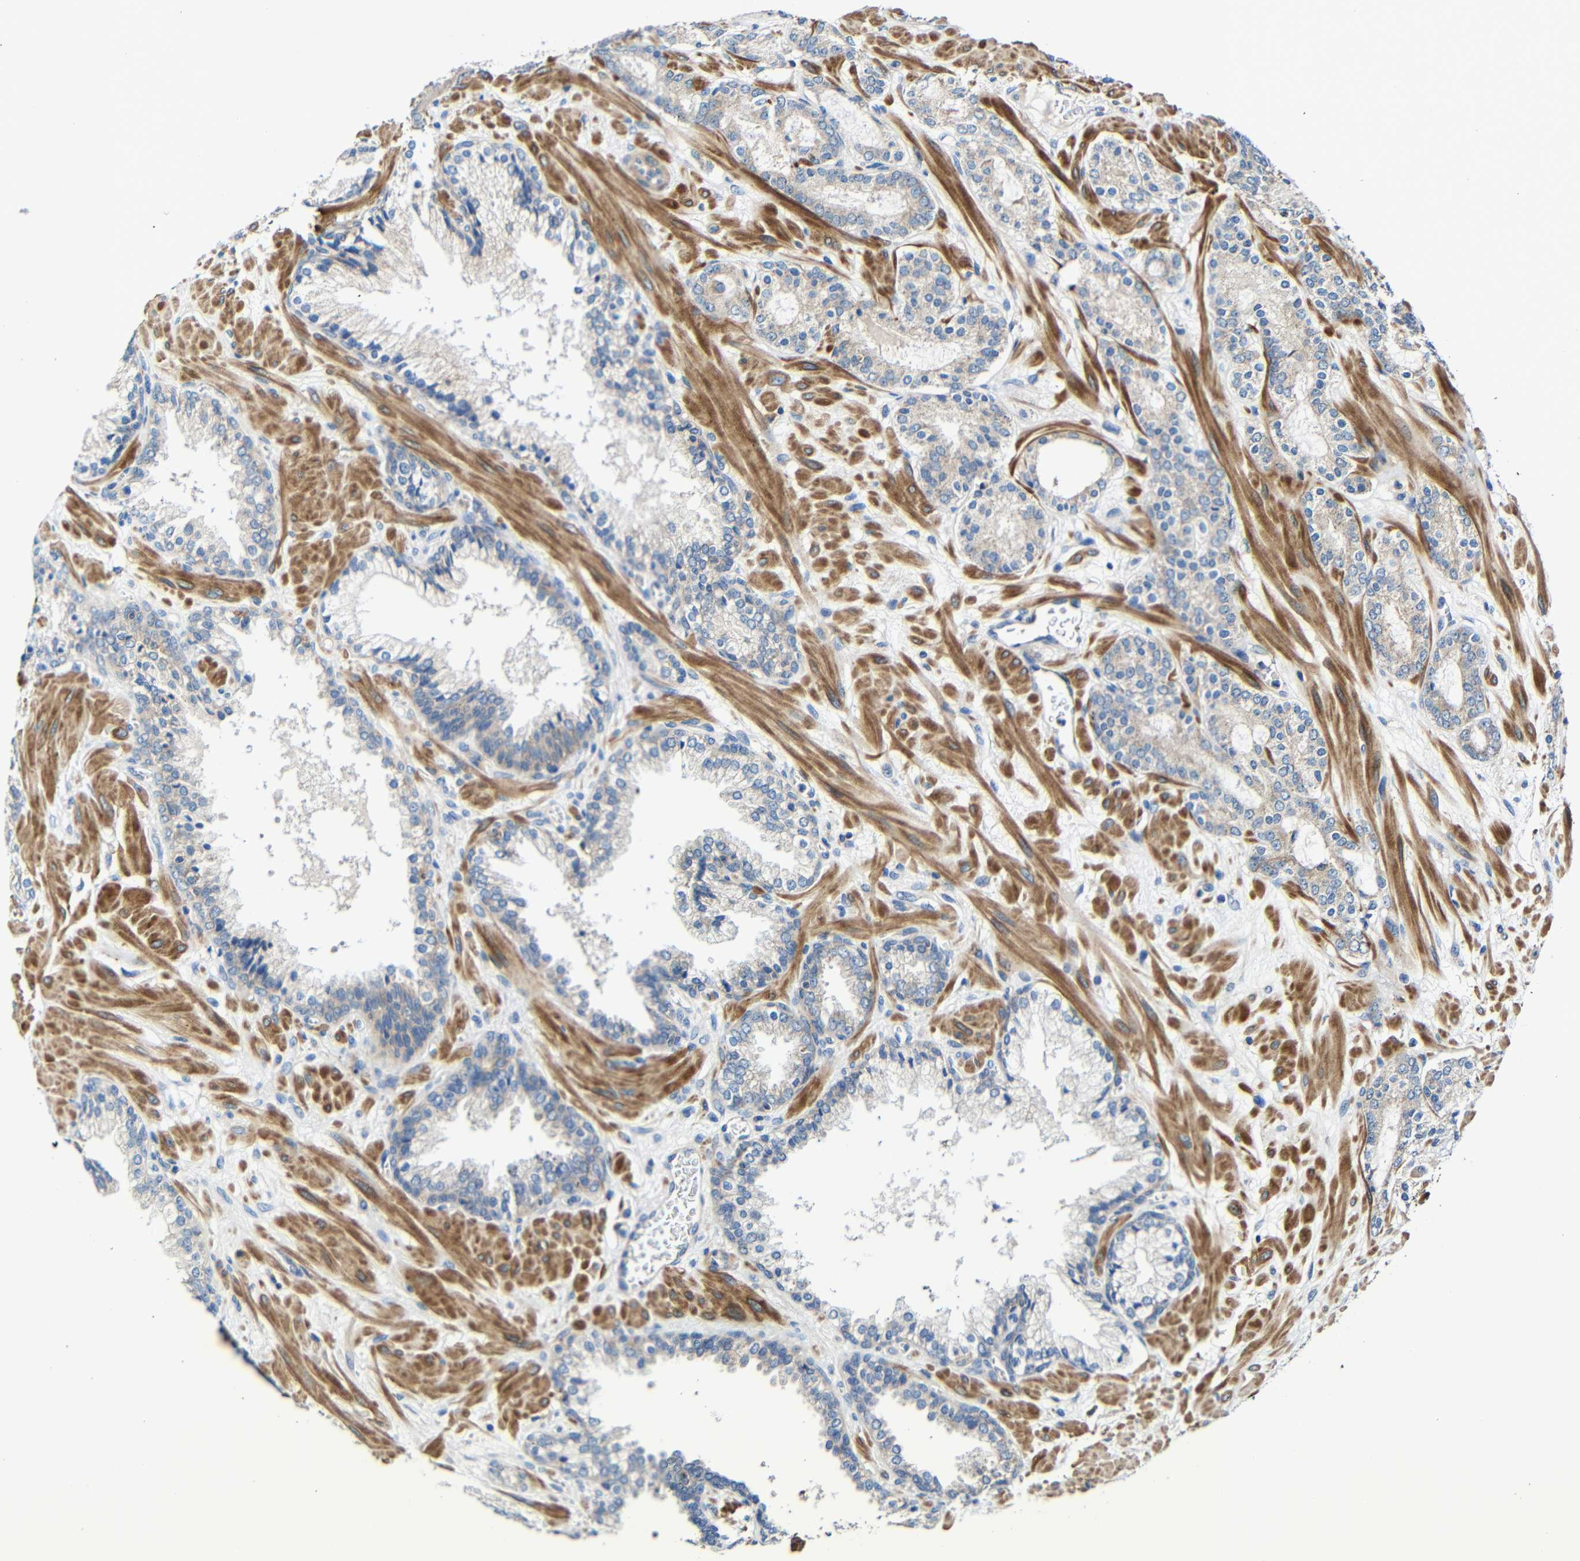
{"staining": {"intensity": "weak", "quantity": "<25%", "location": "cytoplasmic/membranous"}, "tissue": "prostate cancer", "cell_type": "Tumor cells", "image_type": "cancer", "snomed": [{"axis": "morphology", "description": "Adenocarcinoma, Low grade"}, {"axis": "topography", "description": "Prostate"}], "caption": "Adenocarcinoma (low-grade) (prostate) was stained to show a protein in brown. There is no significant staining in tumor cells.", "gene": "RHOT2", "patient": {"sex": "male", "age": 63}}